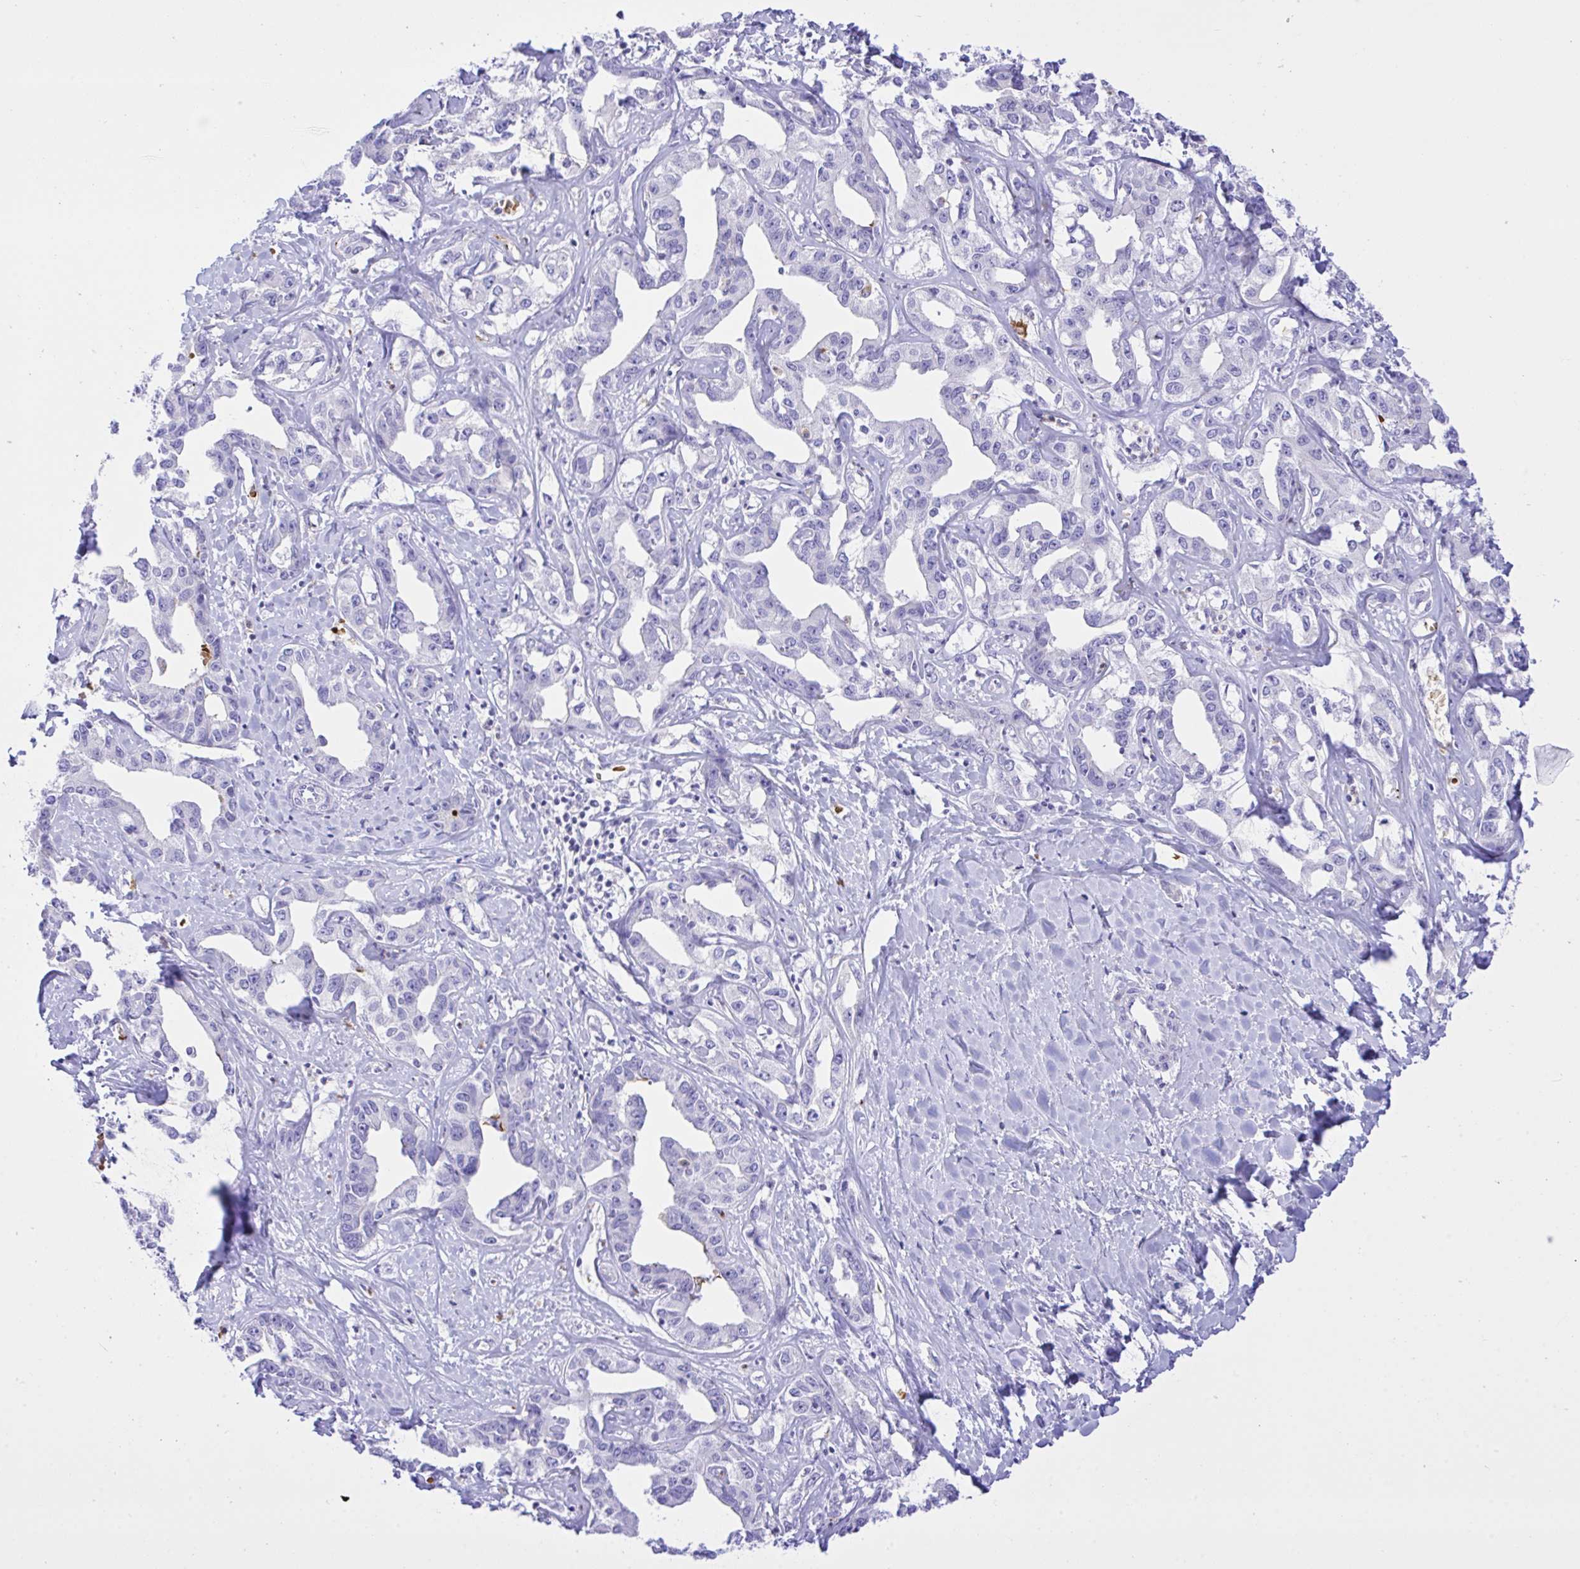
{"staining": {"intensity": "negative", "quantity": "none", "location": "none"}, "tissue": "liver cancer", "cell_type": "Tumor cells", "image_type": "cancer", "snomed": [{"axis": "morphology", "description": "Cholangiocarcinoma"}, {"axis": "topography", "description": "Liver"}], "caption": "Immunohistochemistry of liver cancer (cholangiocarcinoma) exhibits no positivity in tumor cells. (Immunohistochemistry, brightfield microscopy, high magnification).", "gene": "ZNF221", "patient": {"sex": "male", "age": 59}}